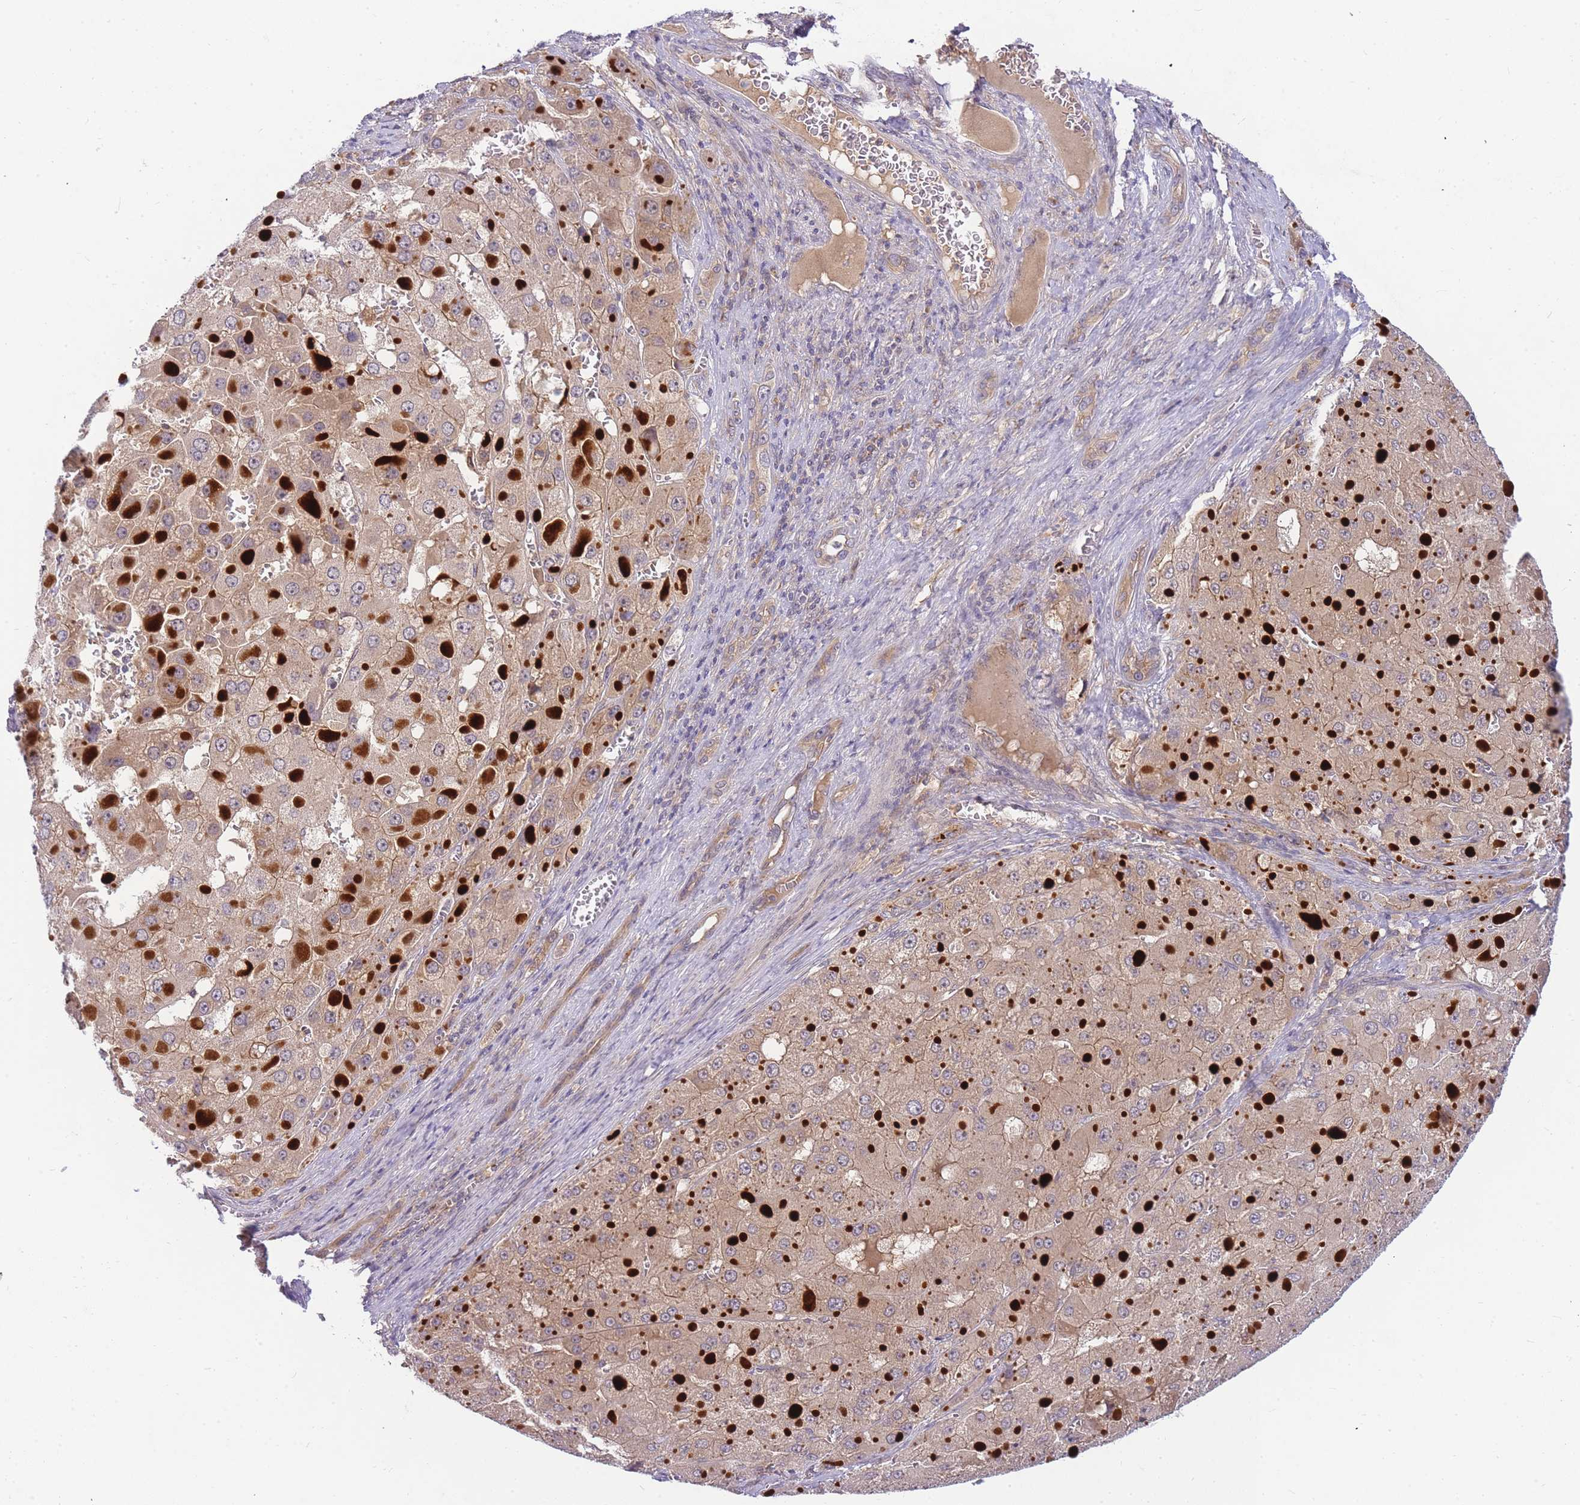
{"staining": {"intensity": "weak", "quantity": ">75%", "location": "cytoplasmic/membranous"}, "tissue": "liver cancer", "cell_type": "Tumor cells", "image_type": "cancer", "snomed": [{"axis": "morphology", "description": "Carcinoma, Hepatocellular, NOS"}, {"axis": "topography", "description": "Liver"}], "caption": "The immunohistochemical stain labels weak cytoplasmic/membranous positivity in tumor cells of liver cancer tissue.", "gene": "ZNF577", "patient": {"sex": "female", "age": 73}}